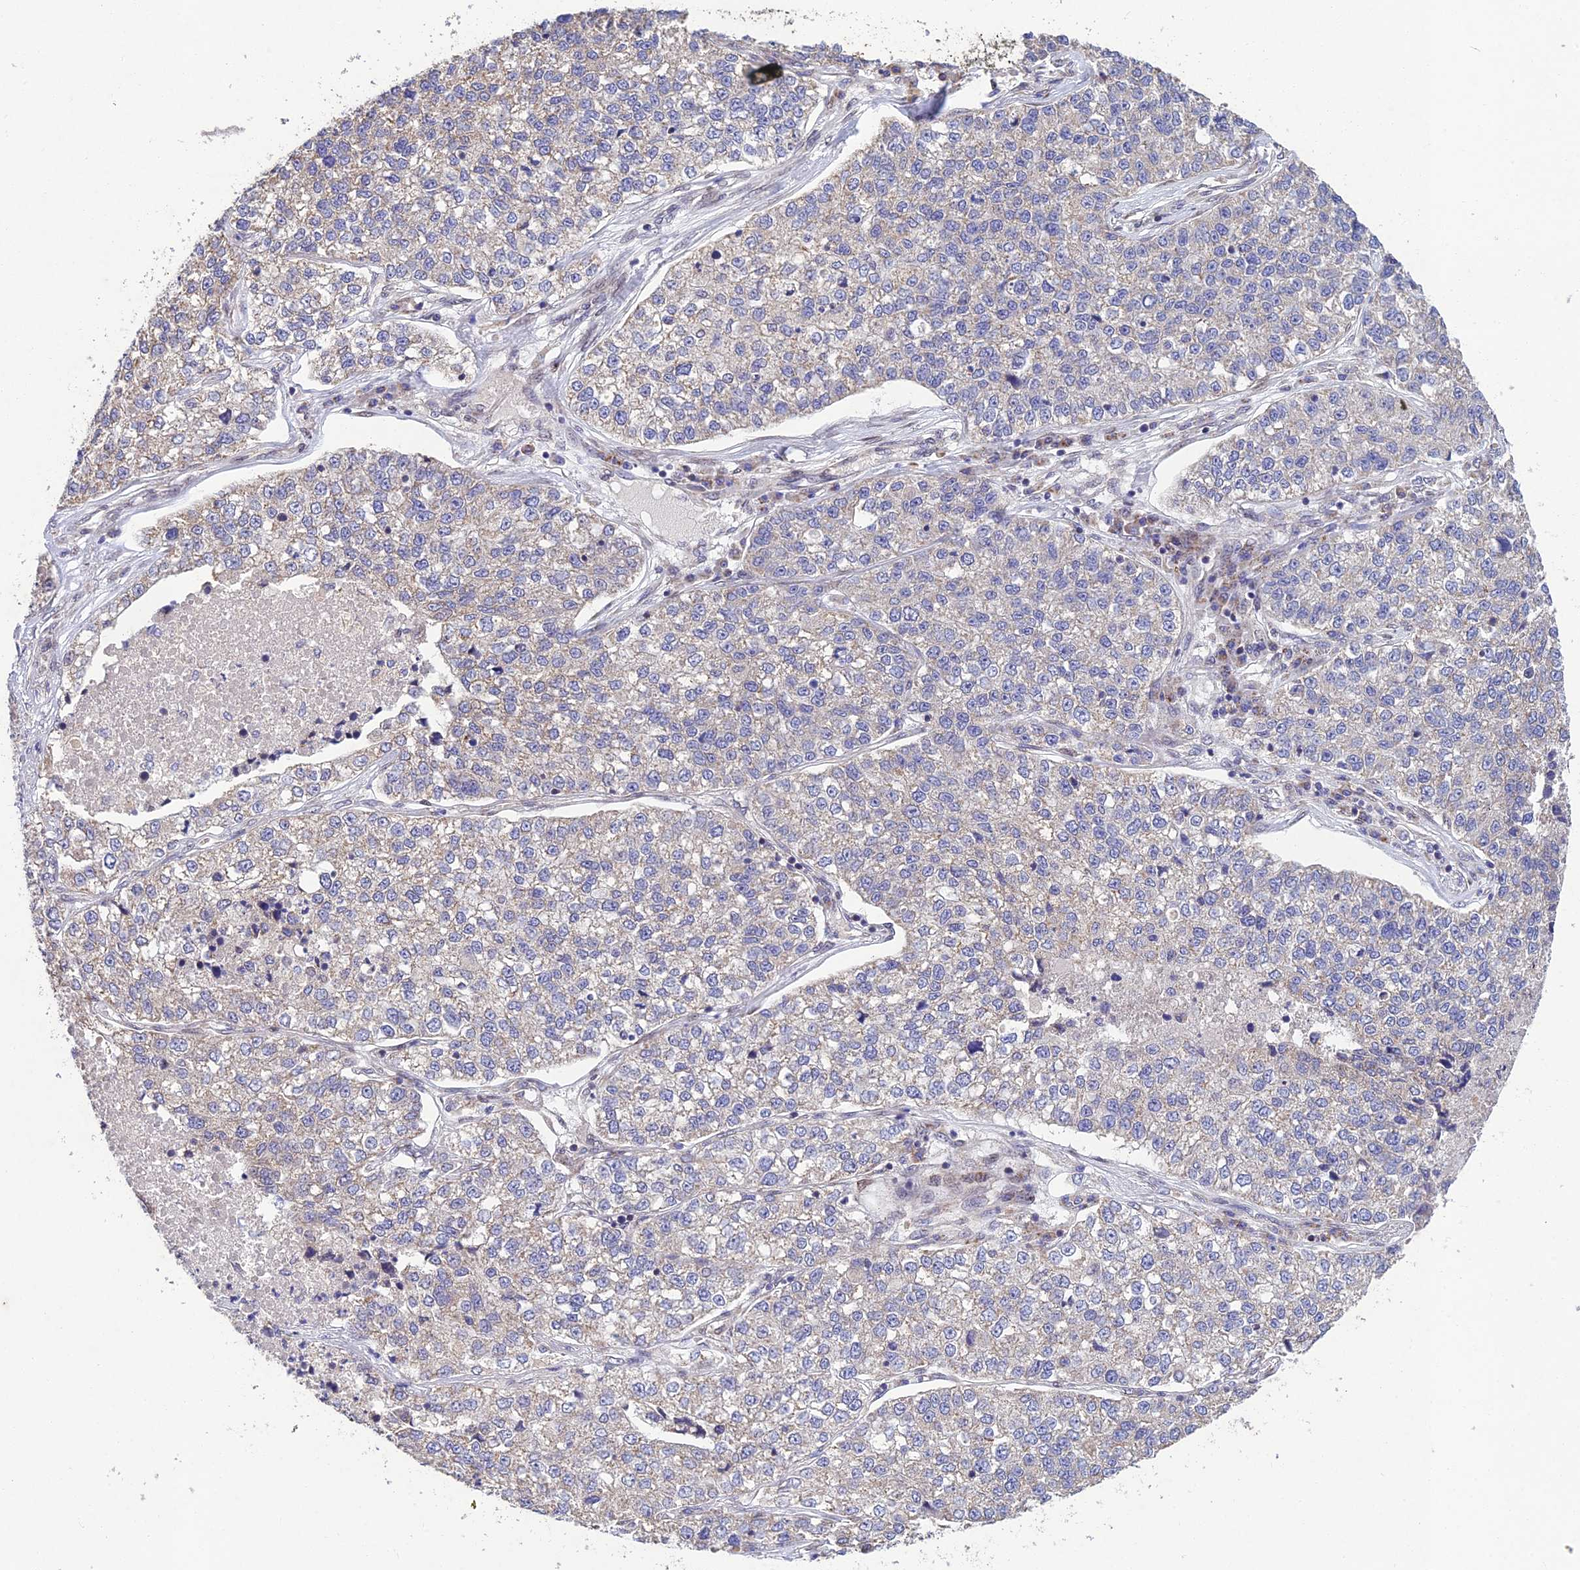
{"staining": {"intensity": "negative", "quantity": "none", "location": "none"}, "tissue": "lung cancer", "cell_type": "Tumor cells", "image_type": "cancer", "snomed": [{"axis": "morphology", "description": "Adenocarcinoma, NOS"}, {"axis": "topography", "description": "Lung"}], "caption": "Image shows no protein positivity in tumor cells of lung cancer tissue.", "gene": "MGAT2", "patient": {"sex": "male", "age": 49}}